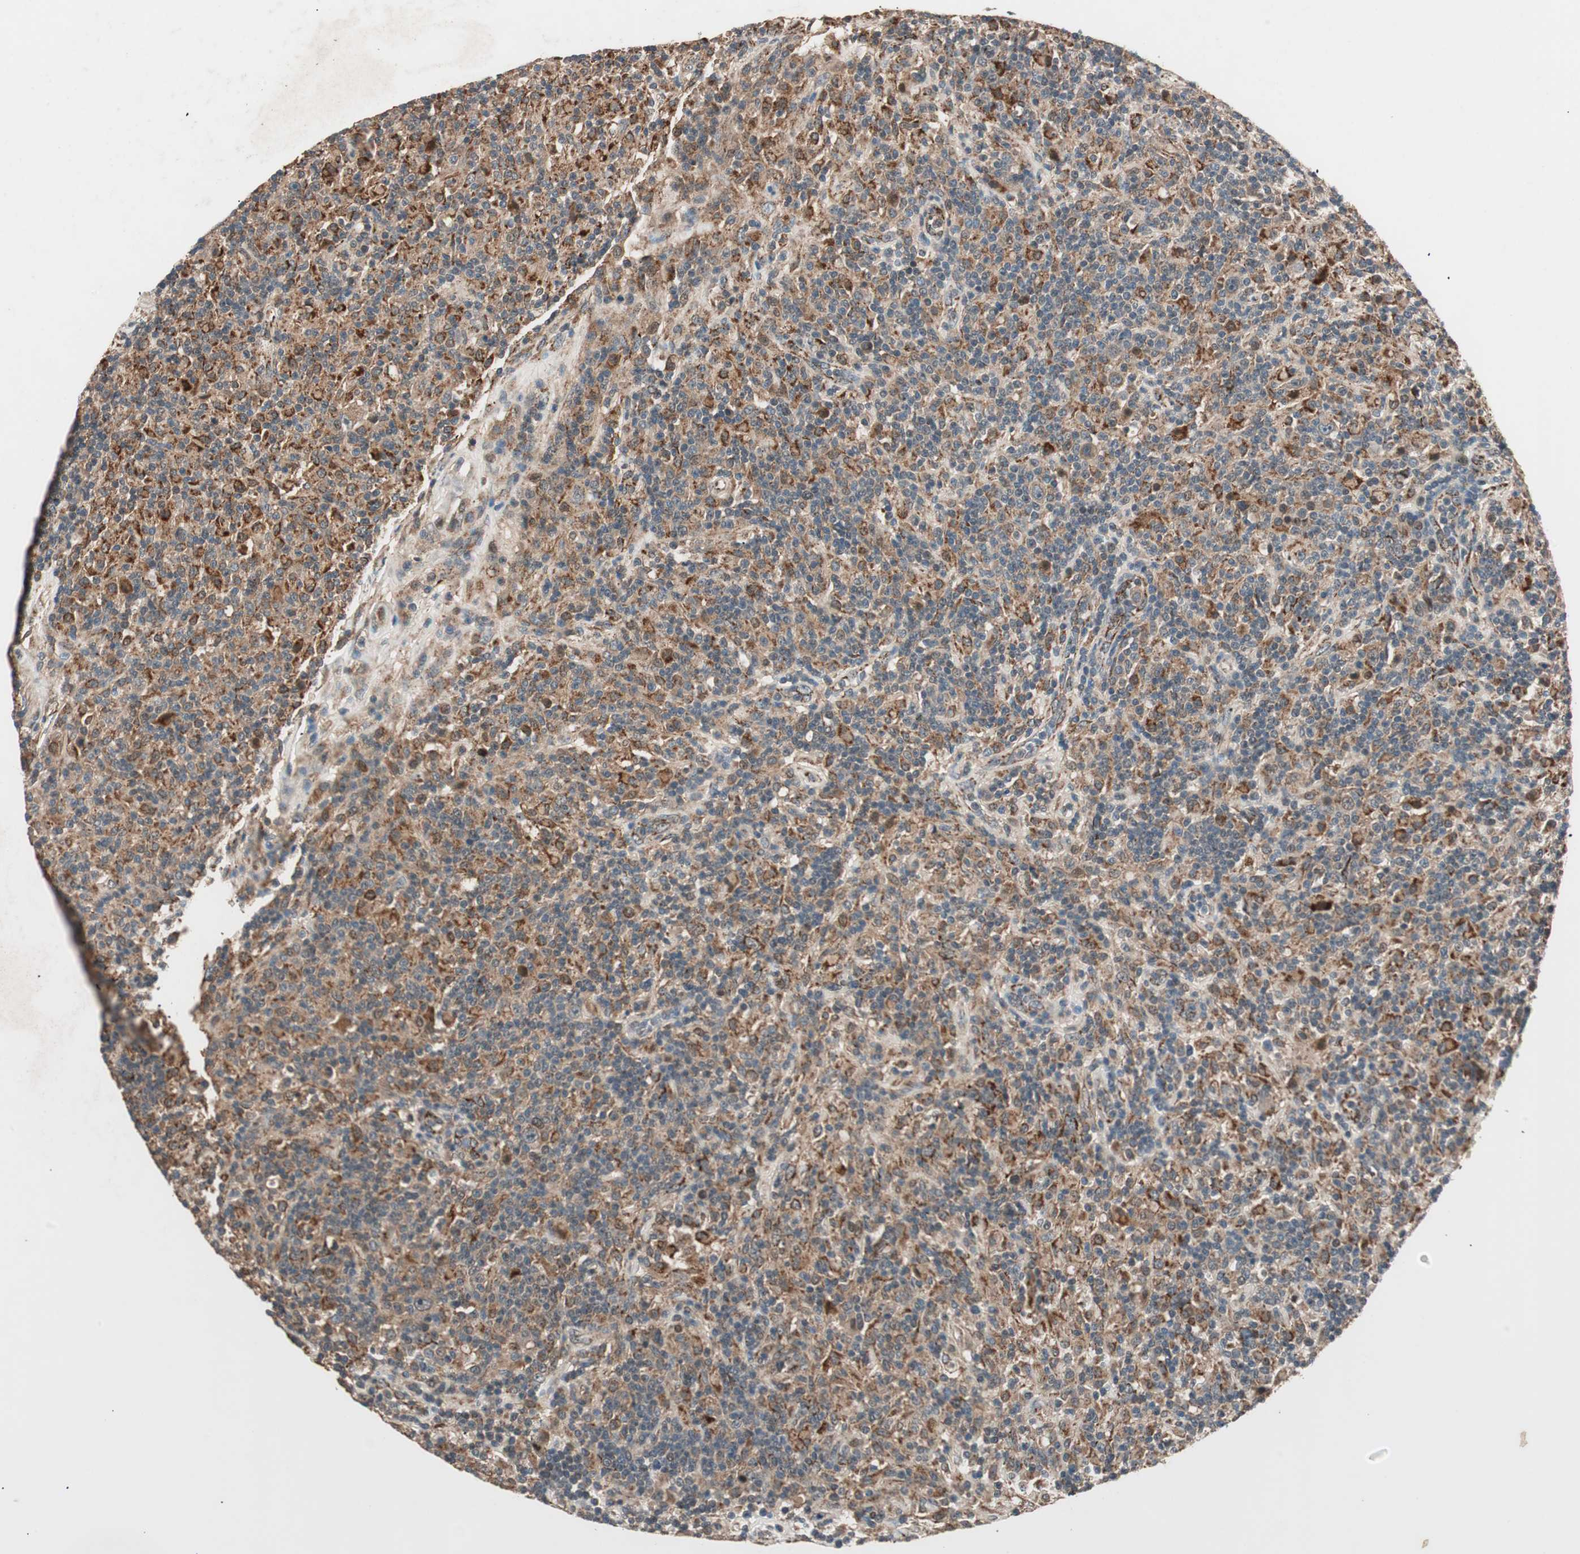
{"staining": {"intensity": "moderate", "quantity": ">75%", "location": "cytoplasmic/membranous"}, "tissue": "lymphoma", "cell_type": "Tumor cells", "image_type": "cancer", "snomed": [{"axis": "morphology", "description": "Hodgkin's disease, NOS"}, {"axis": "topography", "description": "Lymph node"}], "caption": "There is medium levels of moderate cytoplasmic/membranous staining in tumor cells of Hodgkin's disease, as demonstrated by immunohistochemical staining (brown color).", "gene": "NFRKB", "patient": {"sex": "male", "age": 70}}